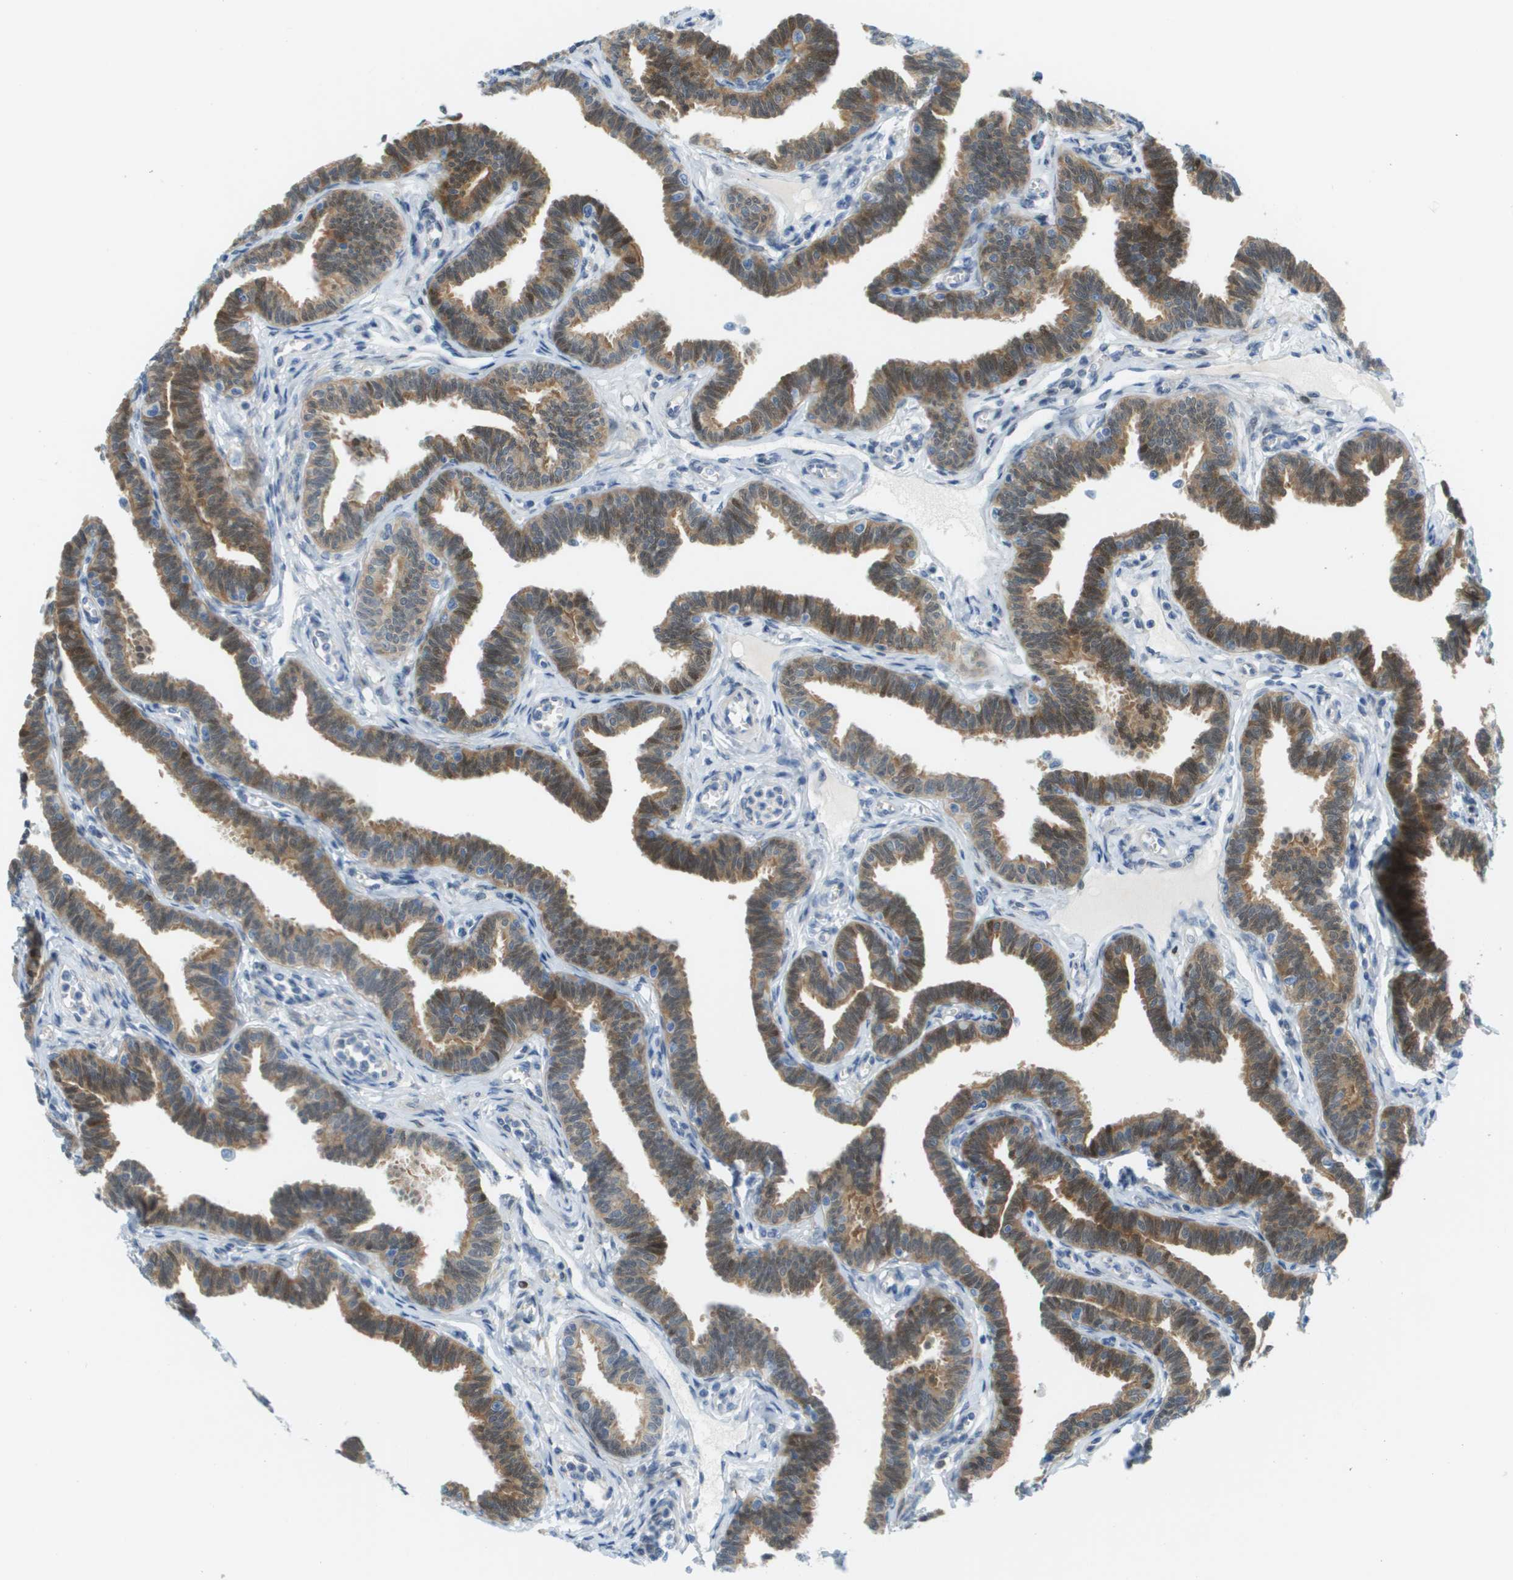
{"staining": {"intensity": "moderate", "quantity": ">75%", "location": "cytoplasmic/membranous"}, "tissue": "fallopian tube", "cell_type": "Glandular cells", "image_type": "normal", "snomed": [{"axis": "morphology", "description": "Normal tissue, NOS"}, {"axis": "topography", "description": "Fallopian tube"}, {"axis": "topography", "description": "Ovary"}], "caption": "The photomicrograph displays staining of benign fallopian tube, revealing moderate cytoplasmic/membranous protein positivity (brown color) within glandular cells. The staining was performed using DAB, with brown indicating positive protein expression. Nuclei are stained blue with hematoxylin.", "gene": "CUL9", "patient": {"sex": "female", "age": 23}}